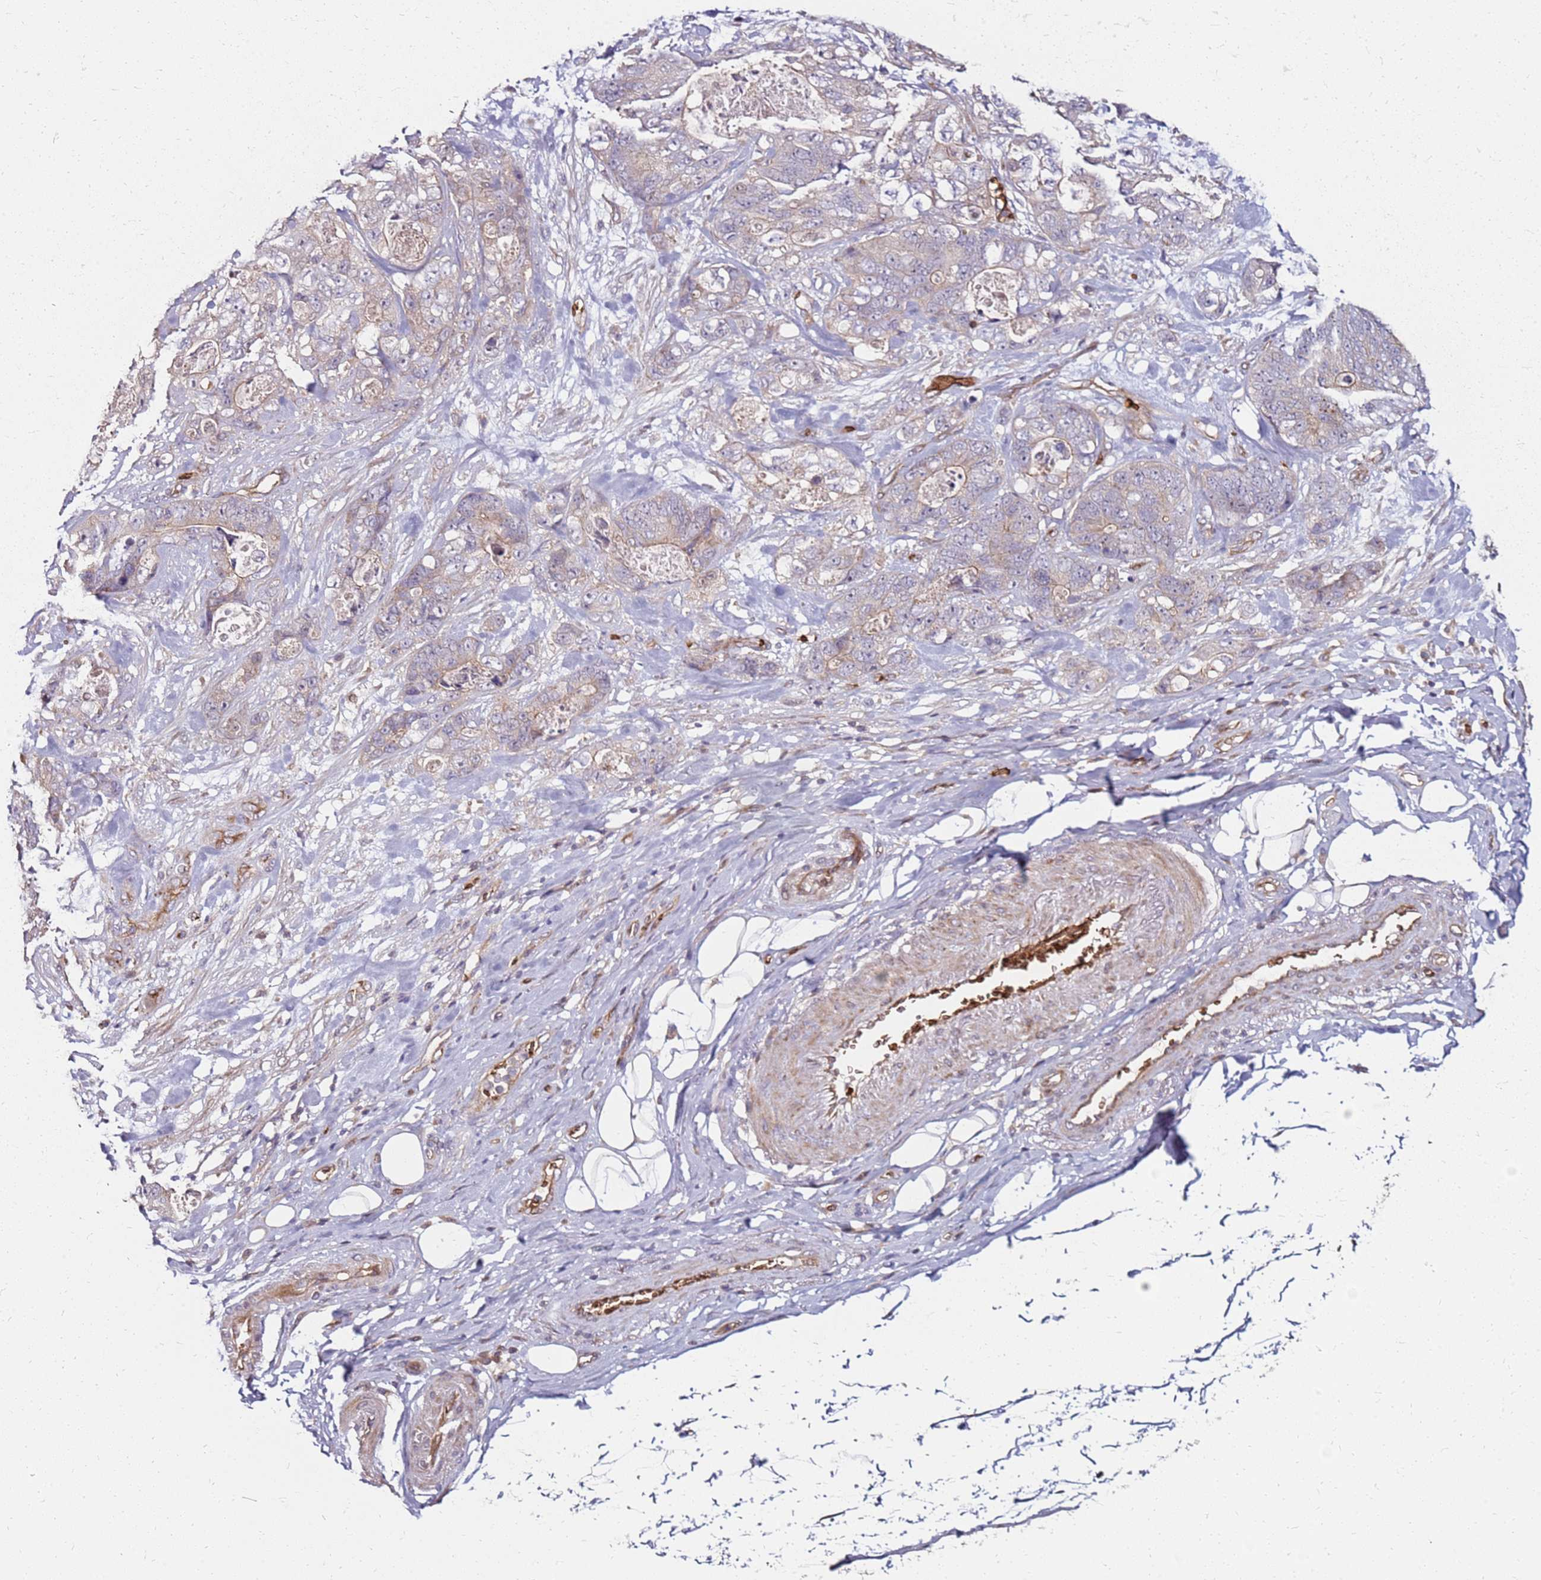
{"staining": {"intensity": "weak", "quantity": "<25%", "location": "cytoplasmic/membranous"}, "tissue": "stomach cancer", "cell_type": "Tumor cells", "image_type": "cancer", "snomed": [{"axis": "morphology", "description": "Normal tissue, NOS"}, {"axis": "morphology", "description": "Adenocarcinoma, NOS"}, {"axis": "topography", "description": "Stomach"}], "caption": "A photomicrograph of human adenocarcinoma (stomach) is negative for staining in tumor cells. Brightfield microscopy of immunohistochemistry (IHC) stained with DAB (3,3'-diaminobenzidine) (brown) and hematoxylin (blue), captured at high magnification.", "gene": "RNF11", "patient": {"sex": "female", "age": 89}}